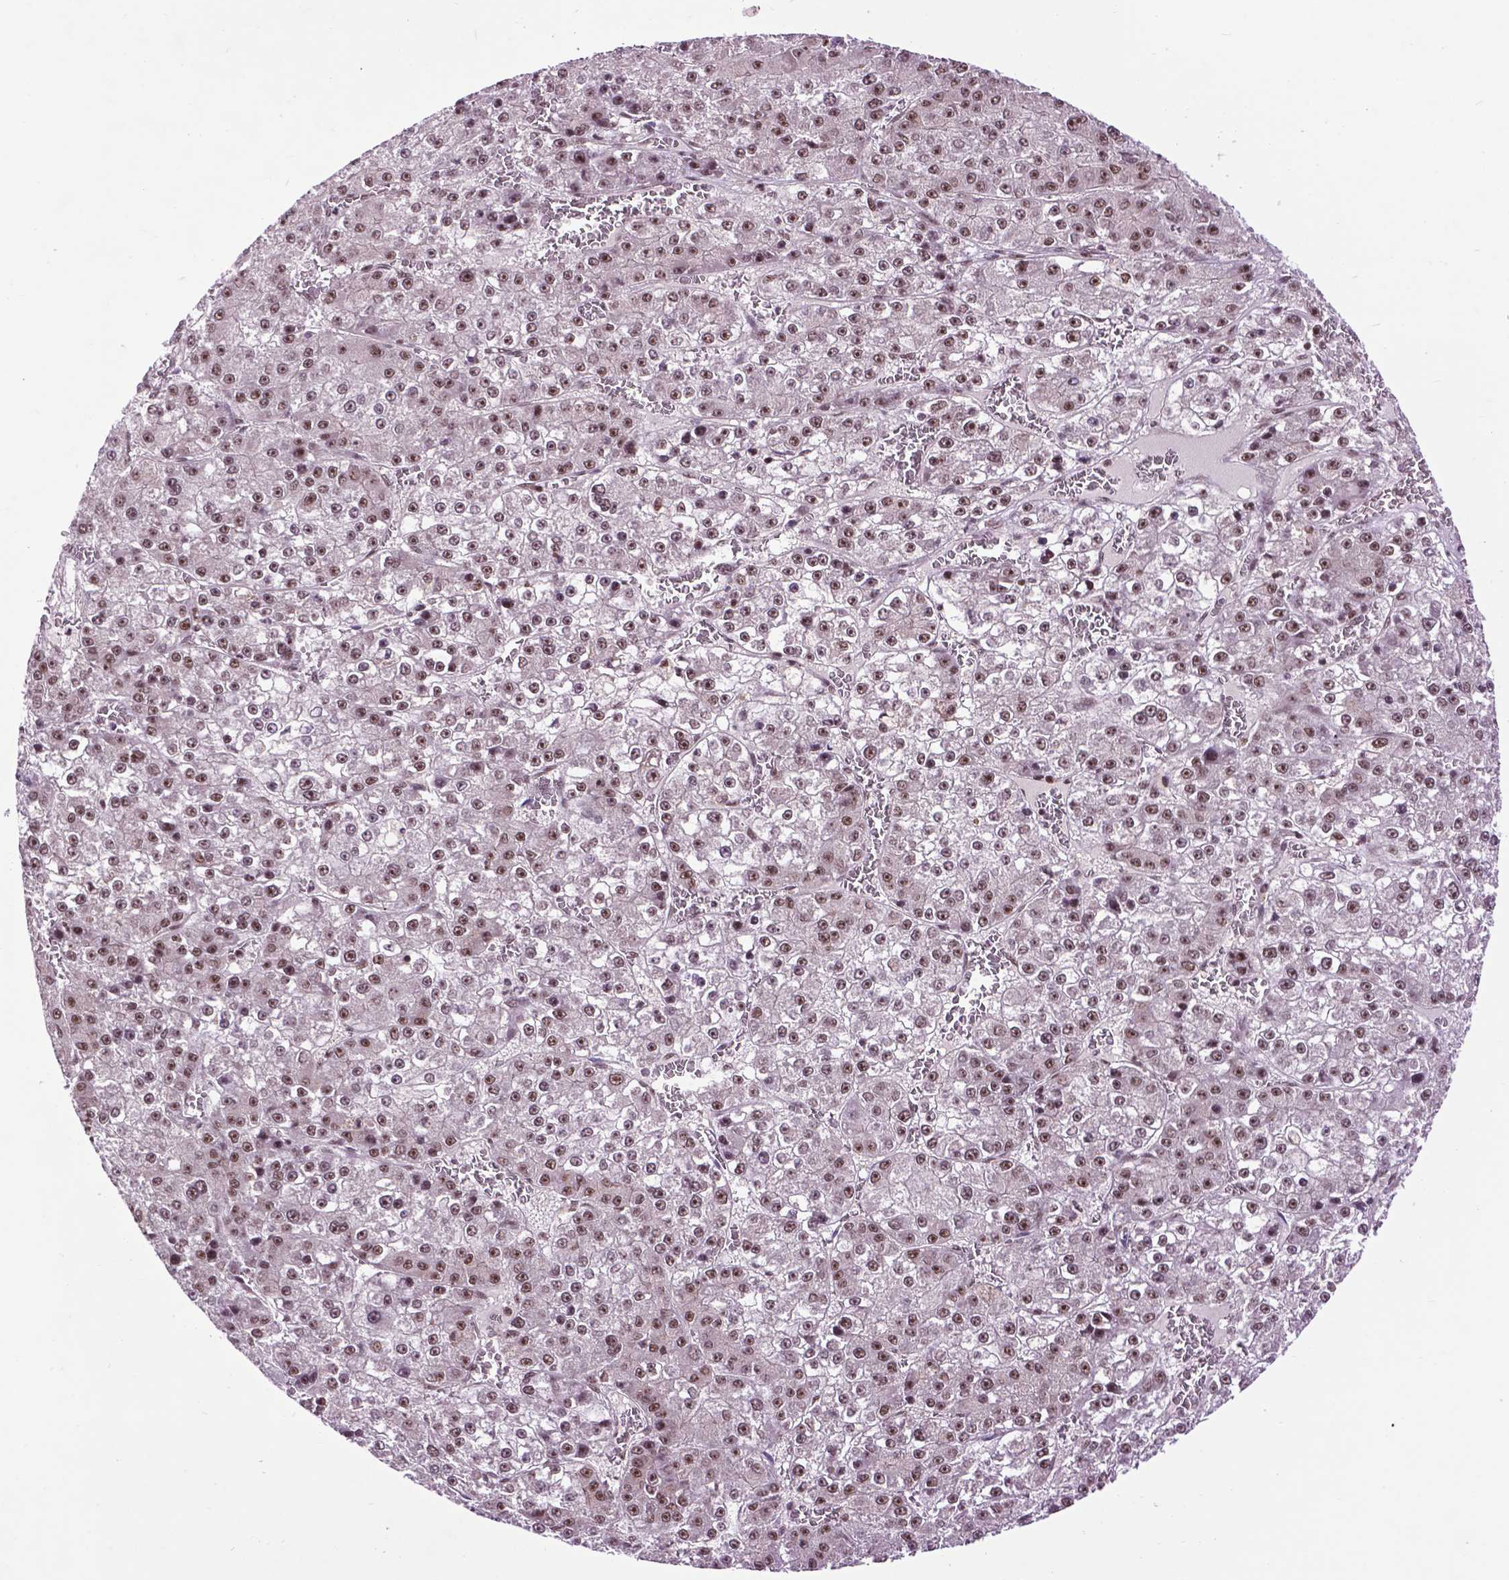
{"staining": {"intensity": "moderate", "quantity": ">75%", "location": "nuclear"}, "tissue": "liver cancer", "cell_type": "Tumor cells", "image_type": "cancer", "snomed": [{"axis": "morphology", "description": "Carcinoma, Hepatocellular, NOS"}, {"axis": "topography", "description": "Liver"}], "caption": "Human liver cancer stained for a protein (brown) shows moderate nuclear positive staining in approximately >75% of tumor cells.", "gene": "EAF1", "patient": {"sex": "female", "age": 73}}